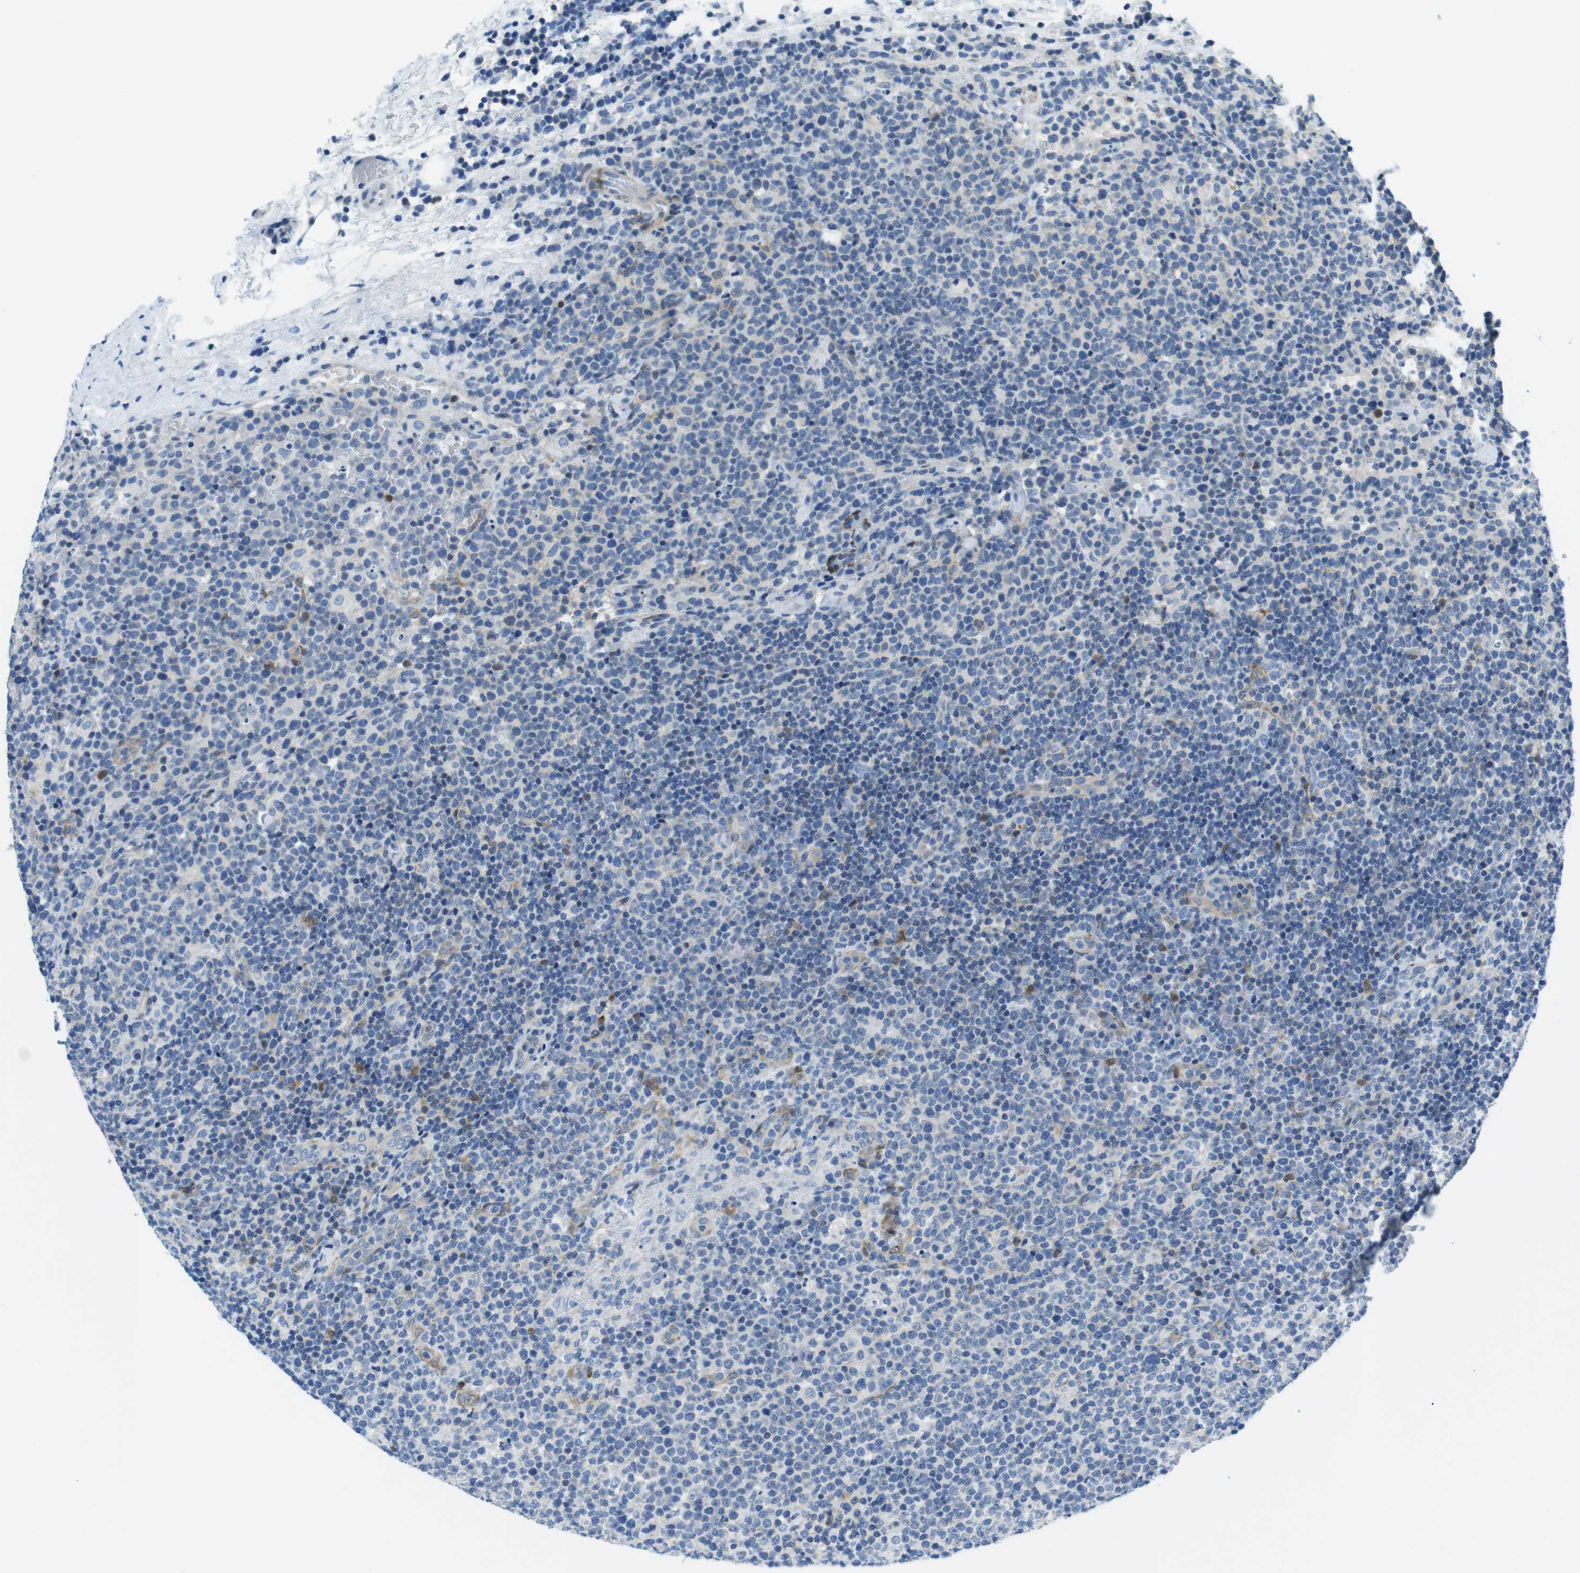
{"staining": {"intensity": "negative", "quantity": "none", "location": "none"}, "tissue": "lymphoma", "cell_type": "Tumor cells", "image_type": "cancer", "snomed": [{"axis": "morphology", "description": "Malignant lymphoma, non-Hodgkin's type, High grade"}, {"axis": "topography", "description": "Lymph node"}], "caption": "Photomicrograph shows no protein staining in tumor cells of high-grade malignant lymphoma, non-Hodgkin's type tissue.", "gene": "PHLDA1", "patient": {"sex": "male", "age": 61}}